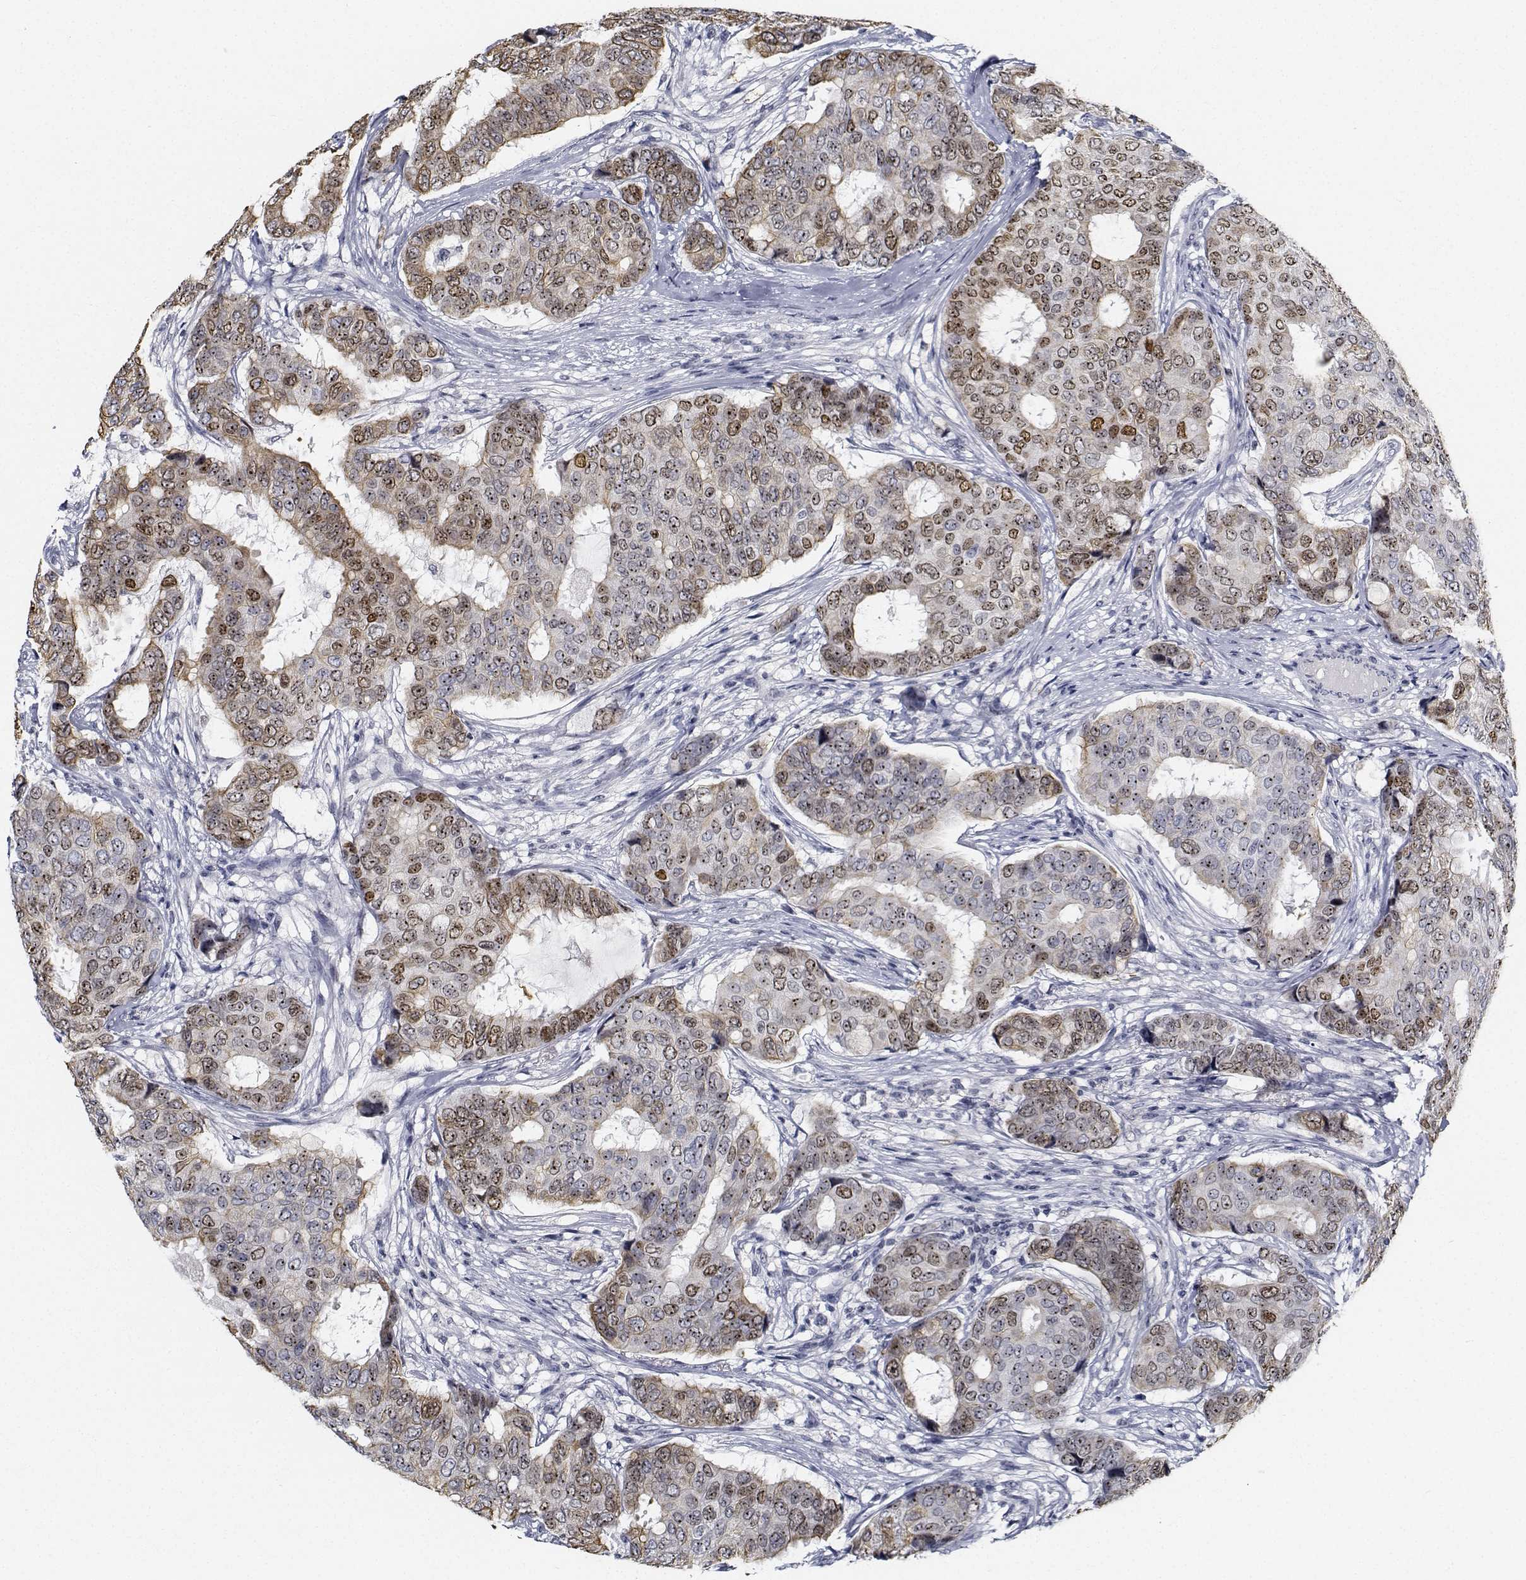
{"staining": {"intensity": "moderate", "quantity": "25%-75%", "location": "nuclear"}, "tissue": "breast cancer", "cell_type": "Tumor cells", "image_type": "cancer", "snomed": [{"axis": "morphology", "description": "Duct carcinoma"}, {"axis": "topography", "description": "Breast"}], "caption": "Immunohistochemistry (IHC) of breast cancer (invasive ductal carcinoma) reveals medium levels of moderate nuclear staining in approximately 25%-75% of tumor cells. The protein is stained brown, and the nuclei are stained in blue (DAB IHC with brightfield microscopy, high magnification).", "gene": "NVL", "patient": {"sex": "female", "age": 75}}